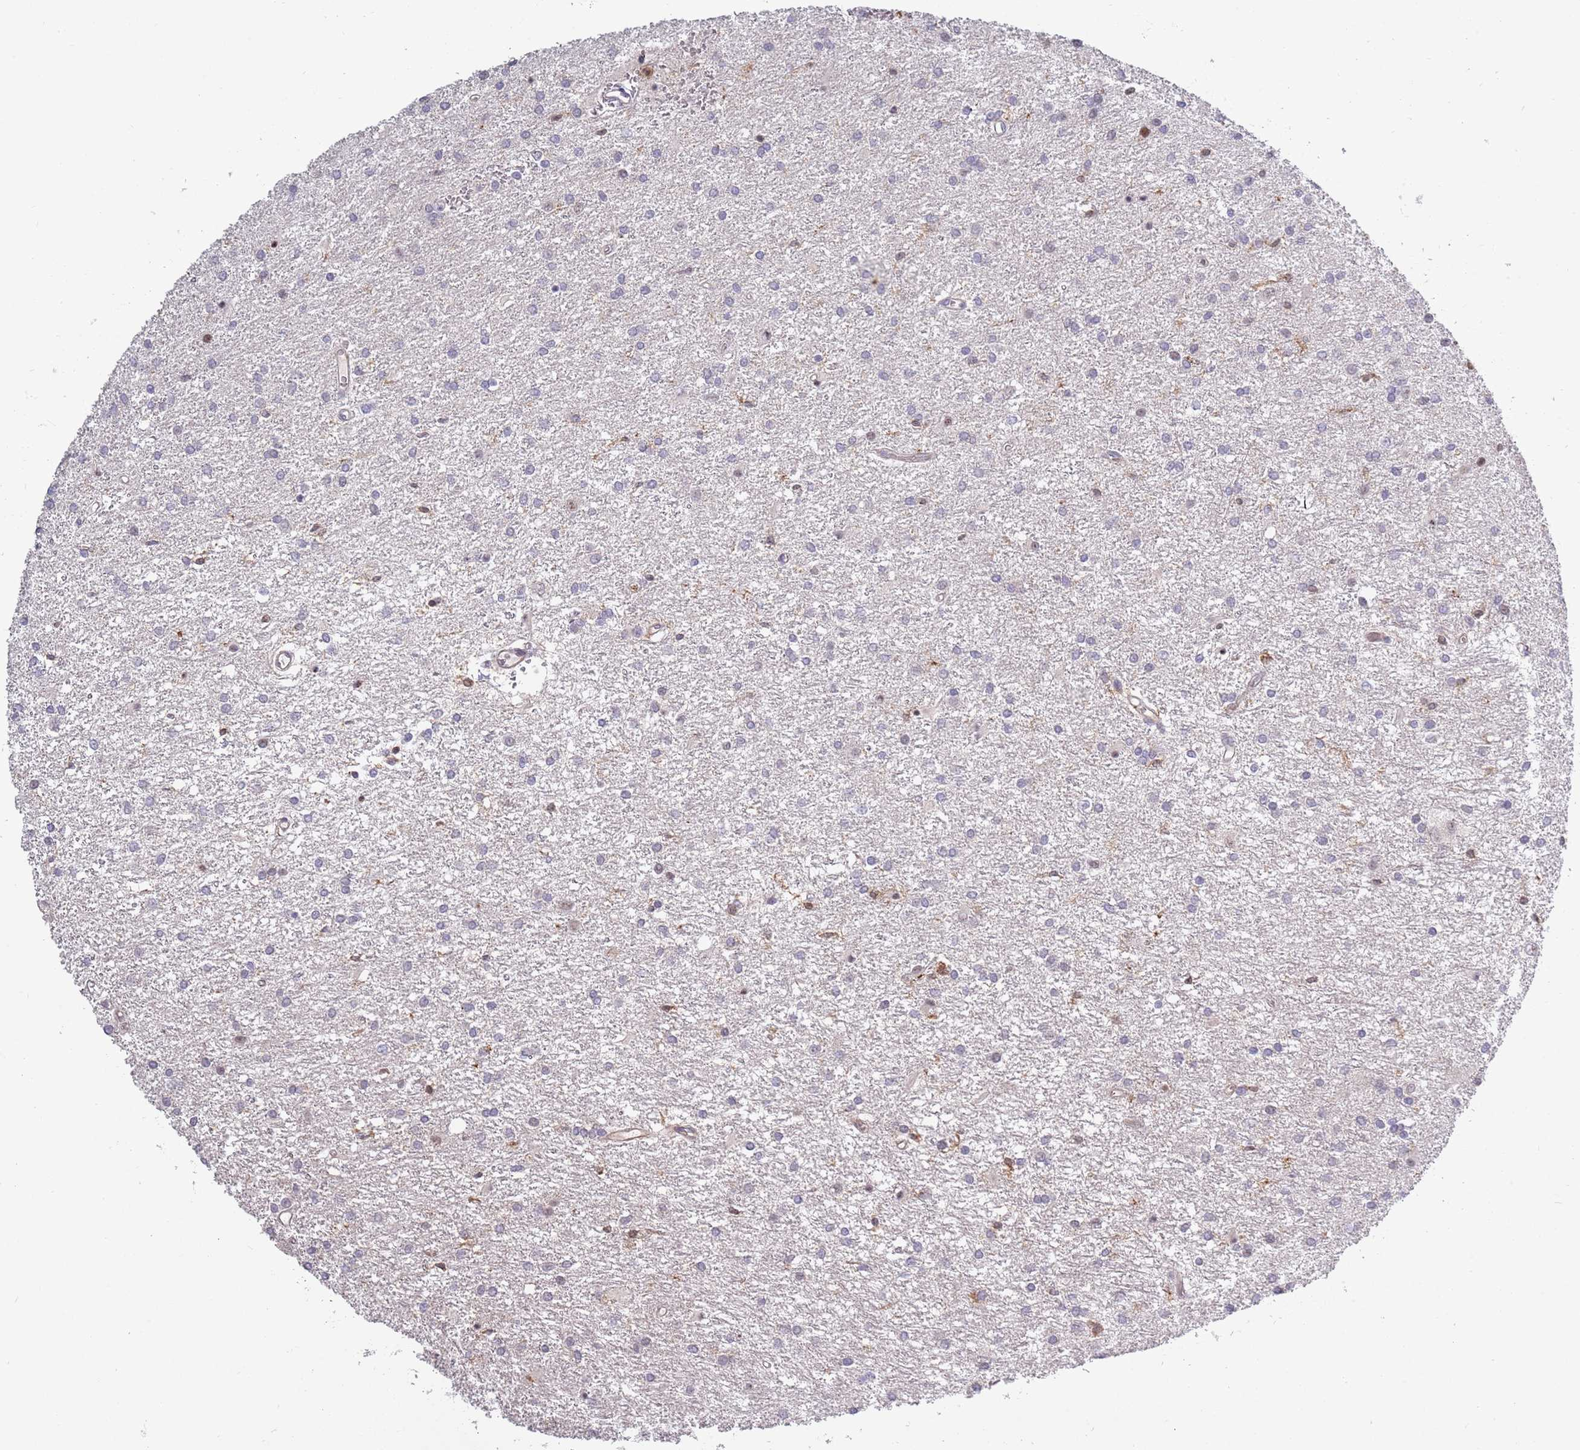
{"staining": {"intensity": "negative", "quantity": "none", "location": "none"}, "tissue": "glioma", "cell_type": "Tumor cells", "image_type": "cancer", "snomed": [{"axis": "morphology", "description": "Glioma, malignant, High grade"}, {"axis": "topography", "description": "Brain"}], "caption": "Tumor cells show no significant protein expression in malignant glioma (high-grade).", "gene": "CCNJL", "patient": {"sex": "female", "age": 50}}